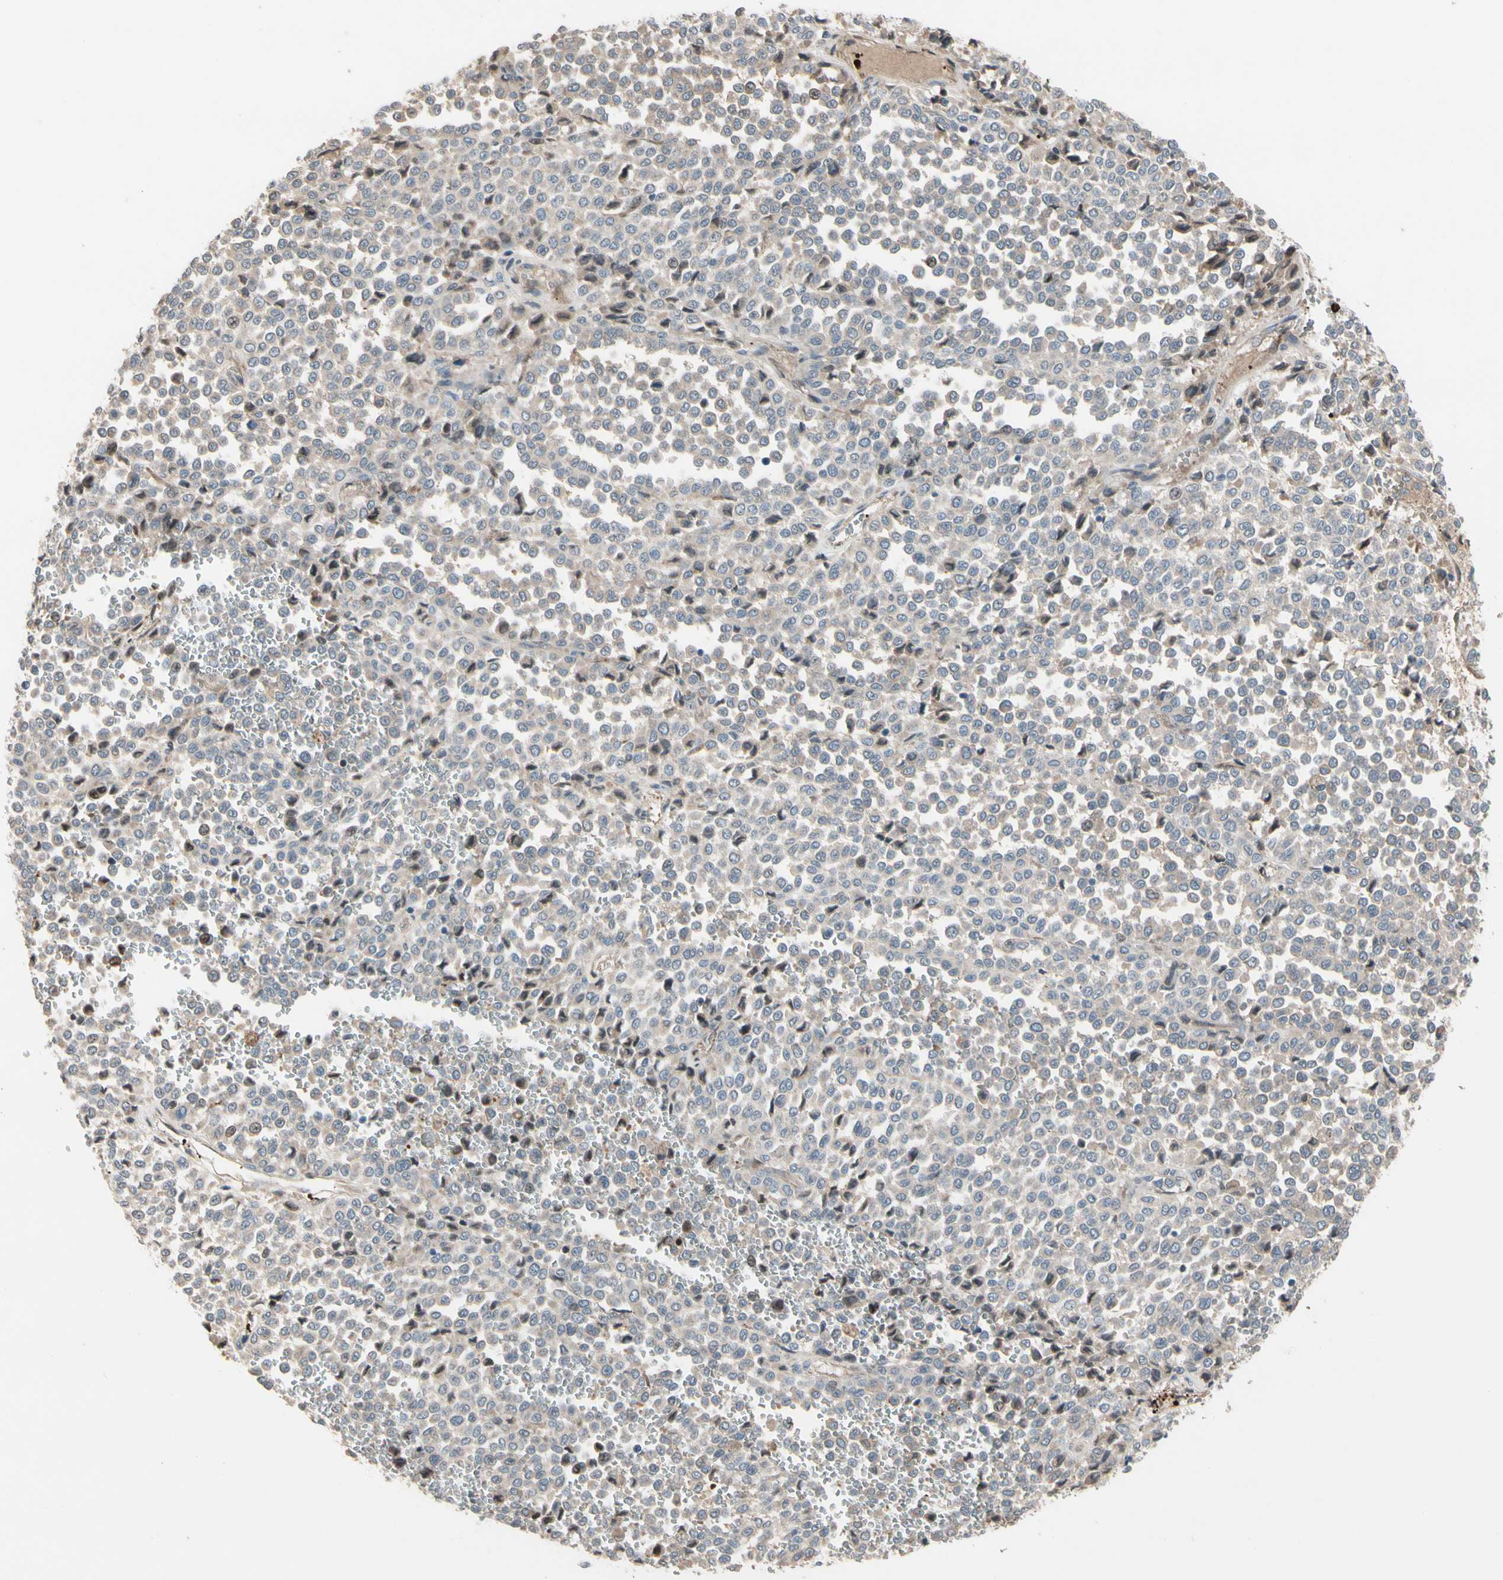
{"staining": {"intensity": "weak", "quantity": "<25%", "location": "cytoplasmic/membranous"}, "tissue": "melanoma", "cell_type": "Tumor cells", "image_type": "cancer", "snomed": [{"axis": "morphology", "description": "Malignant melanoma, Metastatic site"}, {"axis": "topography", "description": "Pancreas"}], "caption": "IHC of melanoma exhibits no staining in tumor cells.", "gene": "SNX29", "patient": {"sex": "female", "age": 30}}